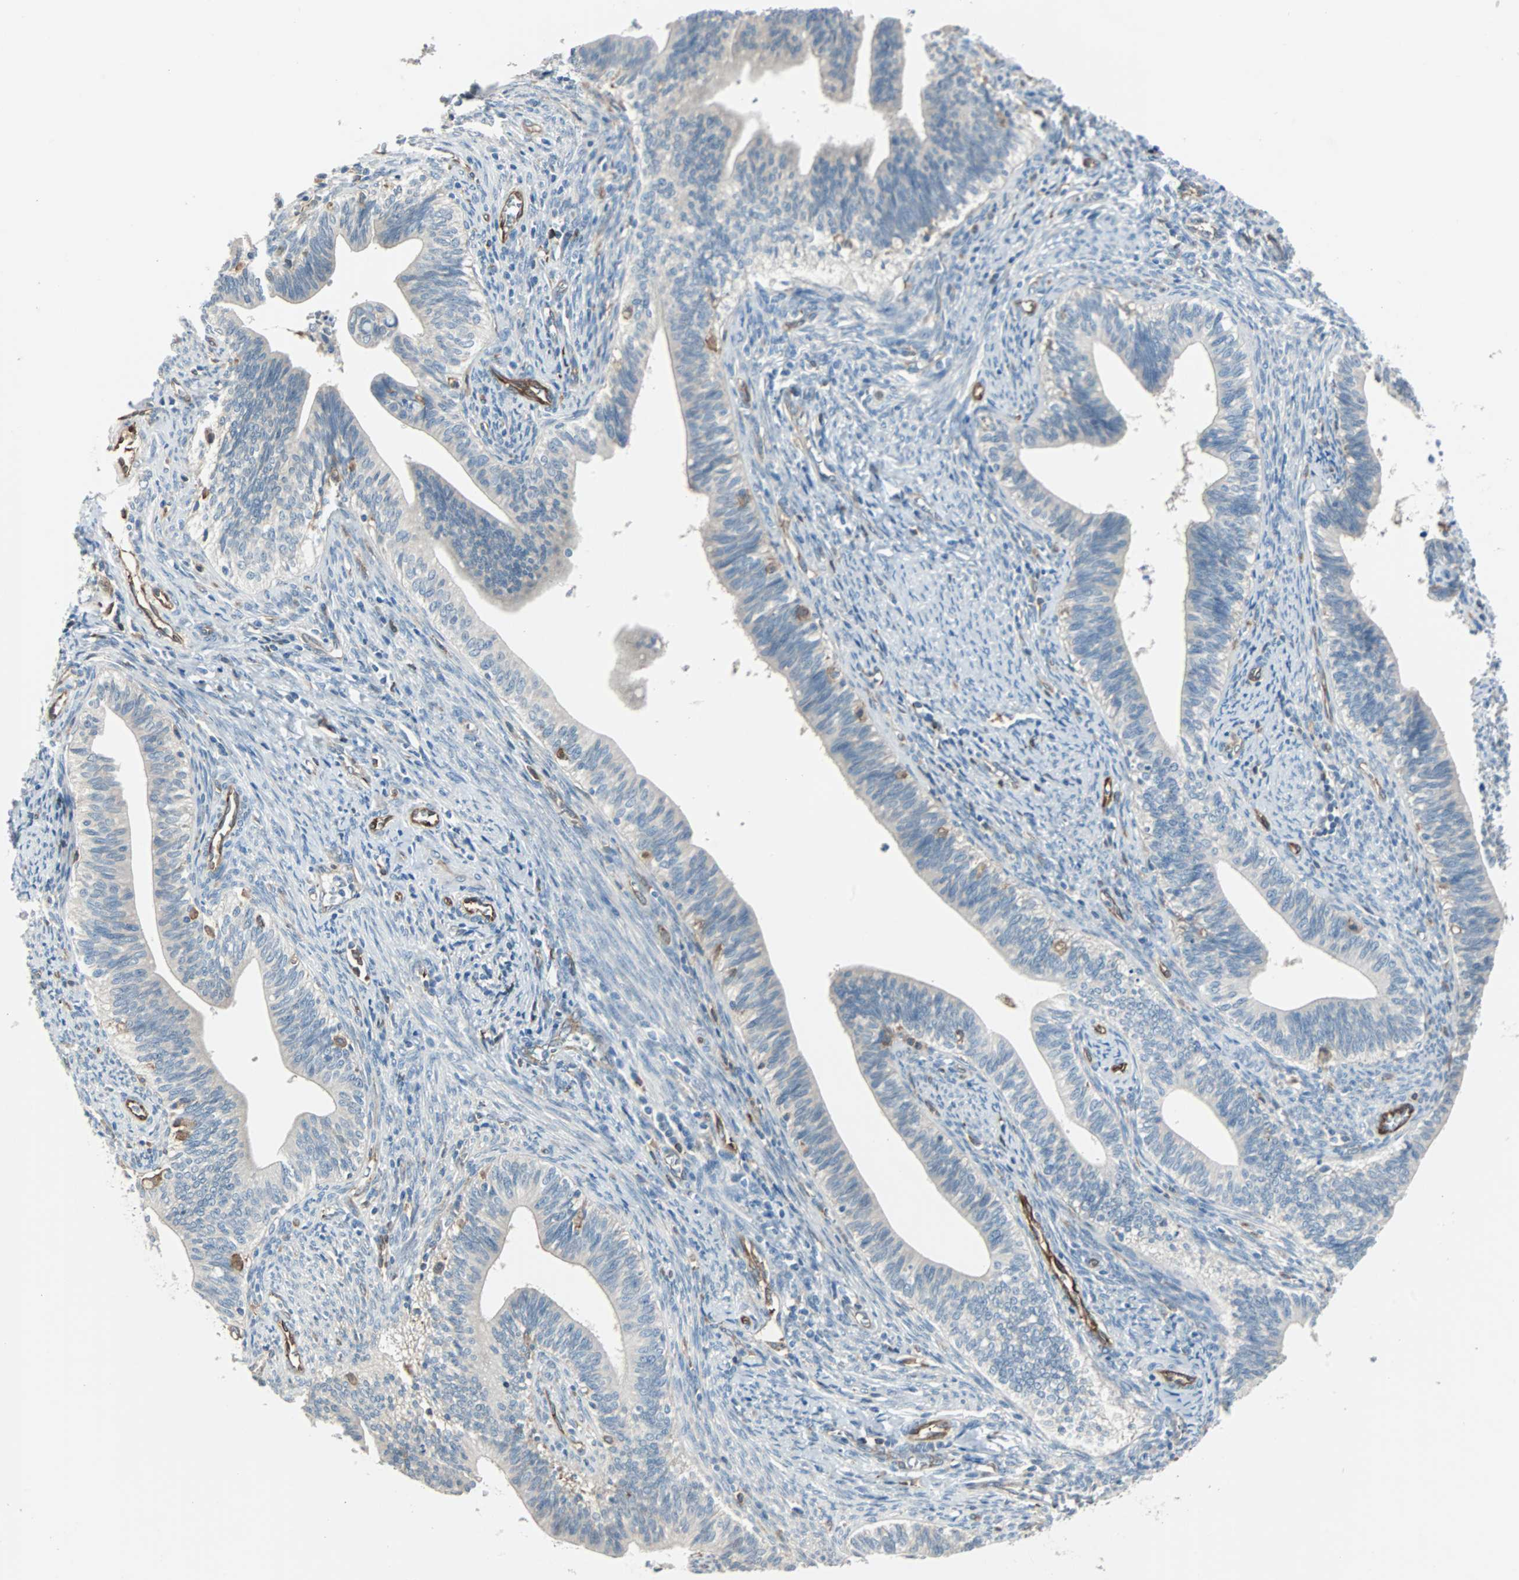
{"staining": {"intensity": "weak", "quantity": "25%-75%", "location": "cytoplasmic/membranous"}, "tissue": "cervical cancer", "cell_type": "Tumor cells", "image_type": "cancer", "snomed": [{"axis": "morphology", "description": "Adenocarcinoma, NOS"}, {"axis": "topography", "description": "Cervix"}], "caption": "DAB (3,3'-diaminobenzidine) immunohistochemical staining of cervical adenocarcinoma shows weak cytoplasmic/membranous protein staining in about 25%-75% of tumor cells.", "gene": "SWAP70", "patient": {"sex": "female", "age": 44}}